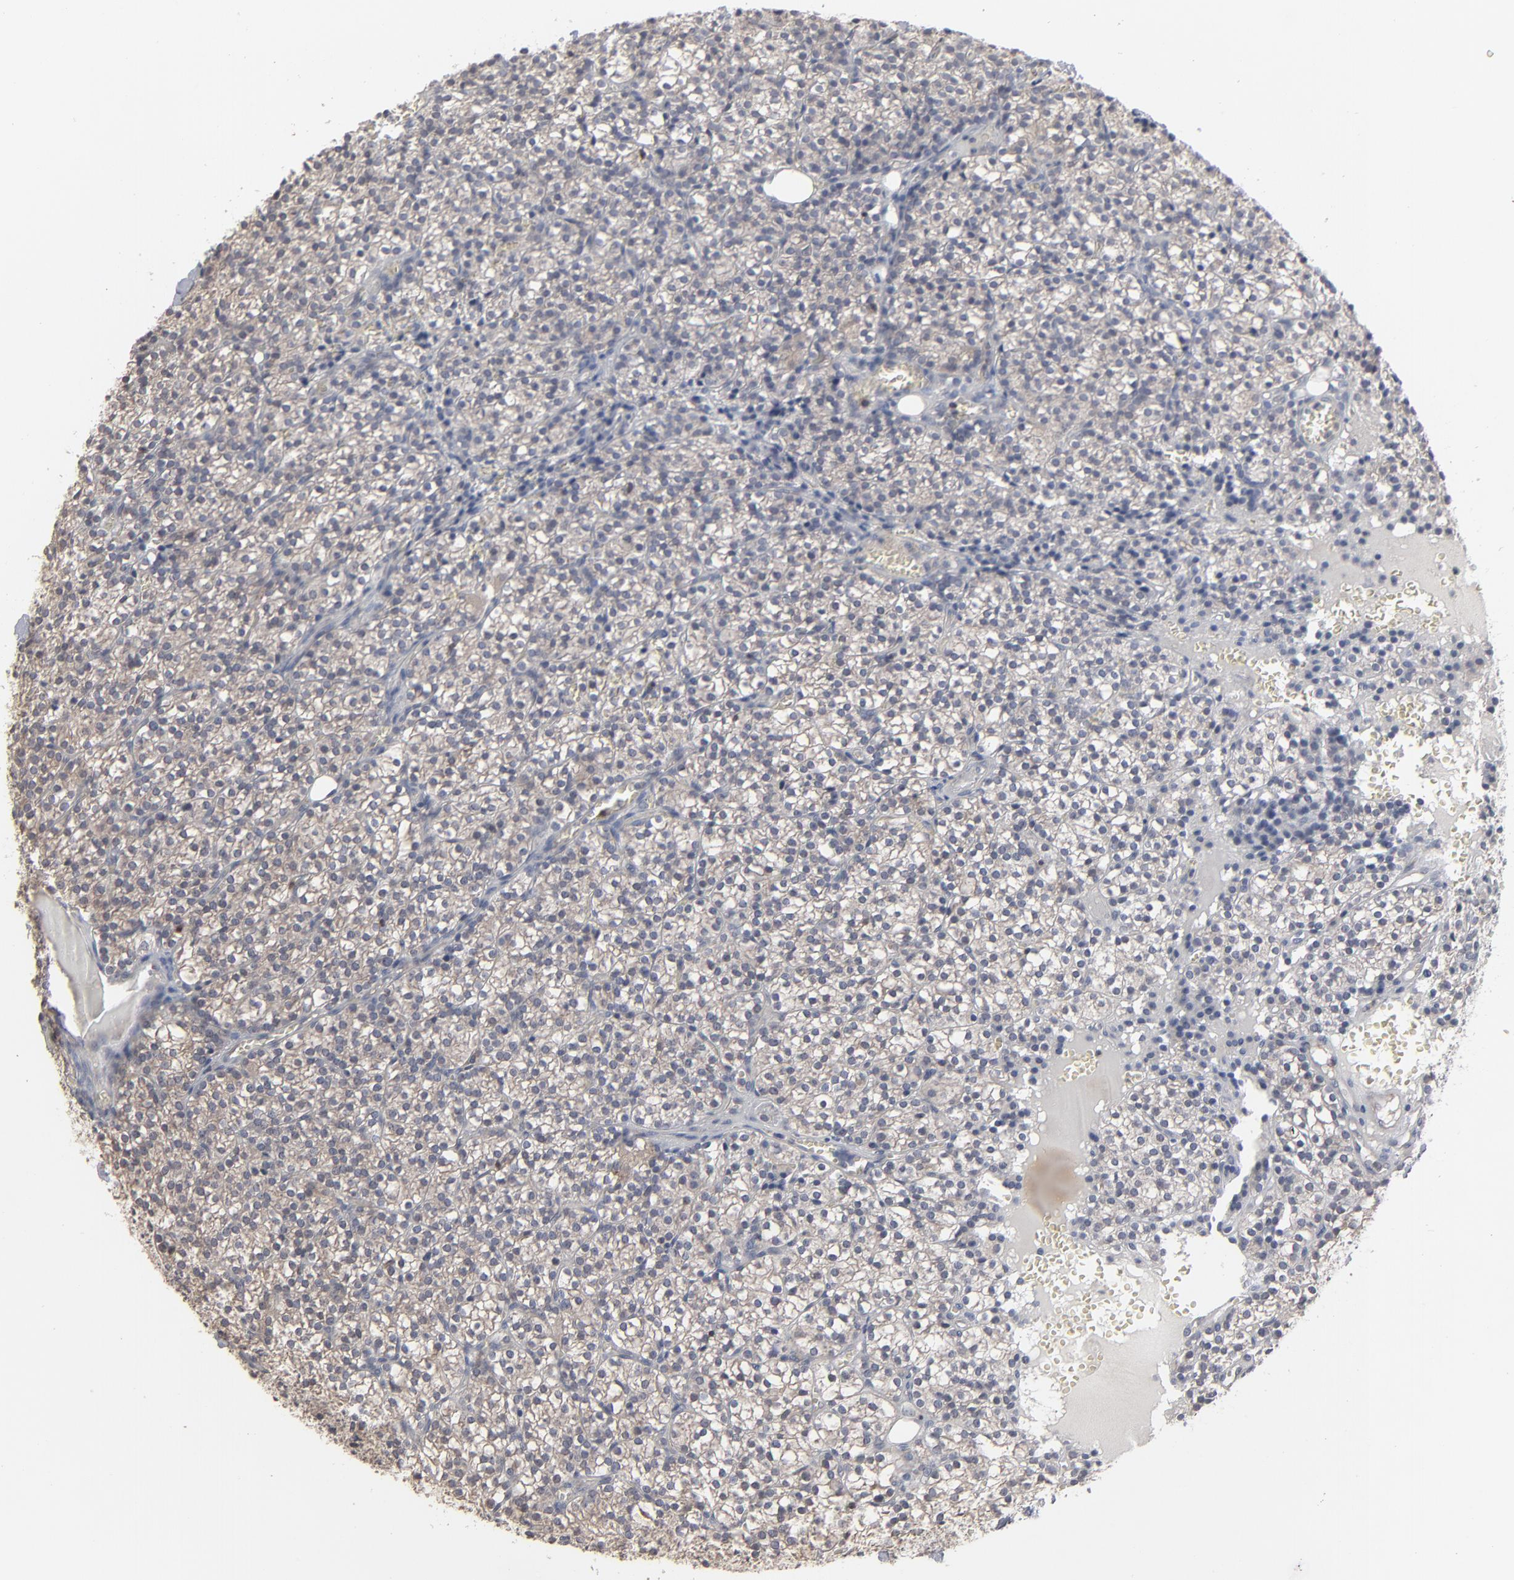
{"staining": {"intensity": "moderate", "quantity": ">75%", "location": "cytoplasmic/membranous,nuclear"}, "tissue": "parathyroid gland", "cell_type": "Glandular cells", "image_type": "normal", "snomed": [{"axis": "morphology", "description": "Normal tissue, NOS"}, {"axis": "topography", "description": "Parathyroid gland"}], "caption": "IHC staining of benign parathyroid gland, which shows medium levels of moderate cytoplasmic/membranous,nuclear staining in about >75% of glandular cells indicating moderate cytoplasmic/membranous,nuclear protein staining. The staining was performed using DAB (brown) for protein detection and nuclei were counterstained in hematoxylin (blue).", "gene": "STAT4", "patient": {"sex": "female", "age": 17}}